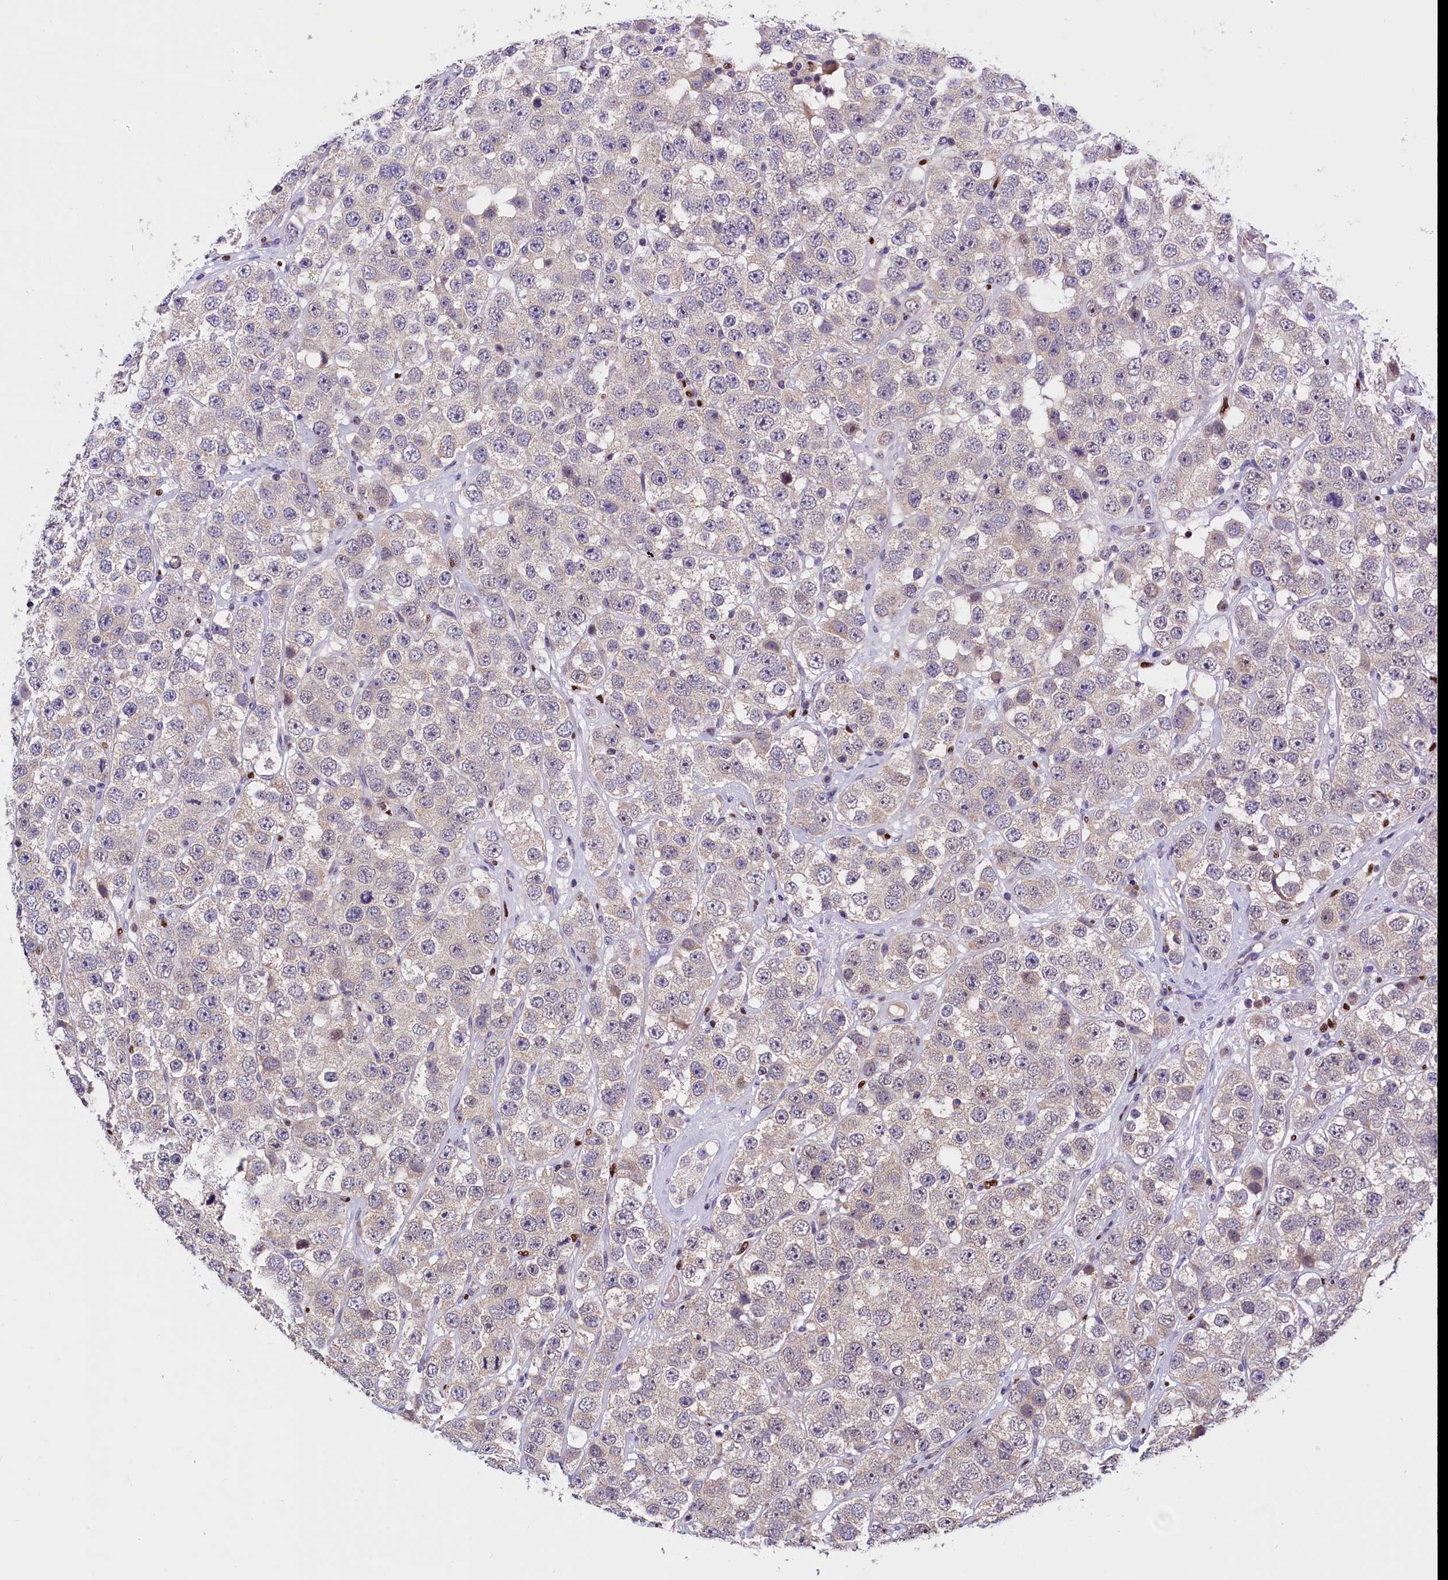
{"staining": {"intensity": "negative", "quantity": "none", "location": "none"}, "tissue": "testis cancer", "cell_type": "Tumor cells", "image_type": "cancer", "snomed": [{"axis": "morphology", "description": "Seminoma, NOS"}, {"axis": "topography", "description": "Testis"}], "caption": "Tumor cells are negative for brown protein staining in testis cancer (seminoma). The staining was performed using DAB to visualize the protein expression in brown, while the nuclei were stained in blue with hematoxylin (Magnification: 20x).", "gene": "BTBD9", "patient": {"sex": "male", "age": 28}}